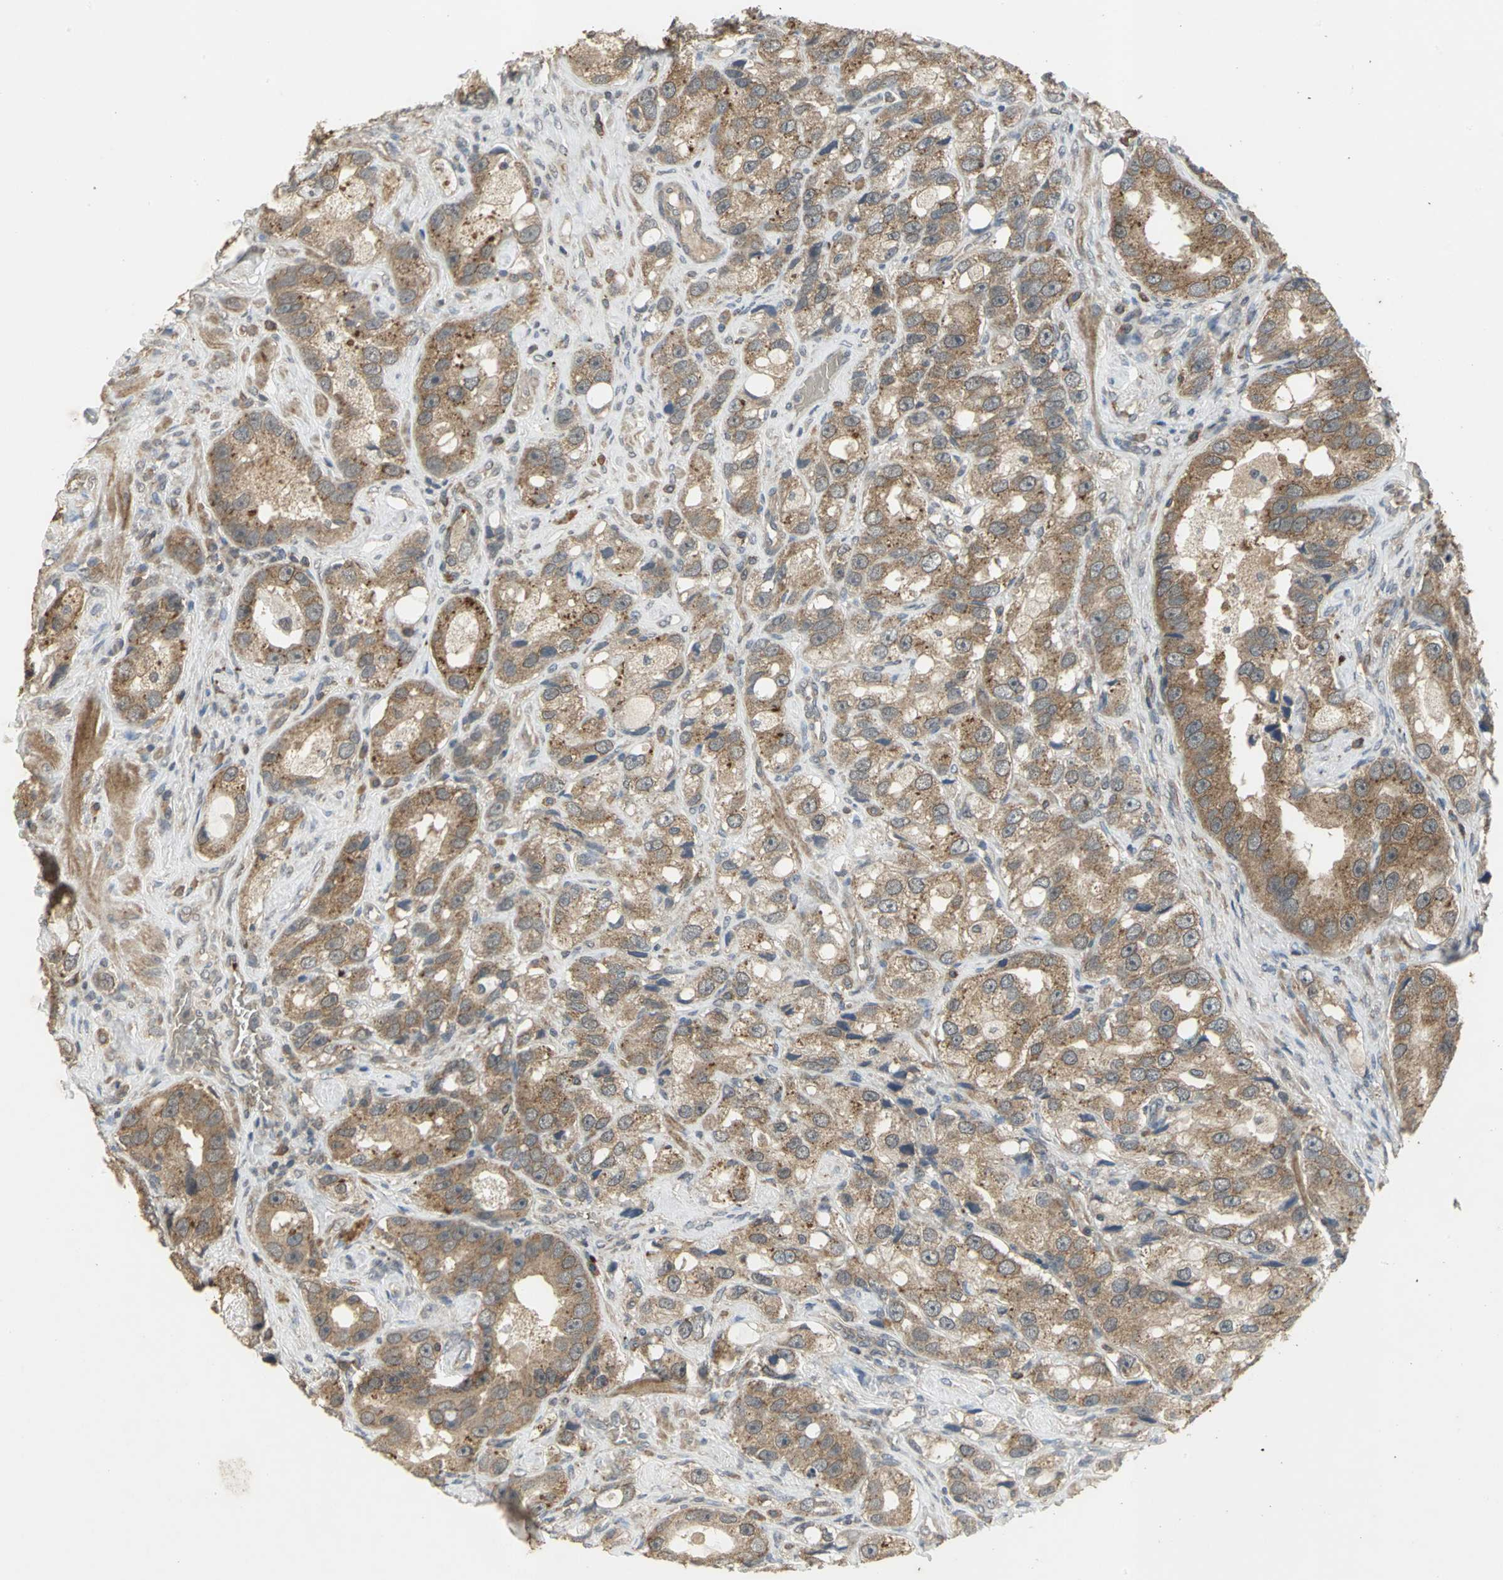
{"staining": {"intensity": "moderate", "quantity": ">75%", "location": "cytoplasmic/membranous"}, "tissue": "prostate cancer", "cell_type": "Tumor cells", "image_type": "cancer", "snomed": [{"axis": "morphology", "description": "Adenocarcinoma, High grade"}, {"axis": "topography", "description": "Prostate"}], "caption": "A high-resolution micrograph shows IHC staining of prostate cancer (adenocarcinoma (high-grade)), which exhibits moderate cytoplasmic/membranous staining in approximately >75% of tumor cells.", "gene": "KEAP1", "patient": {"sex": "male", "age": 63}}